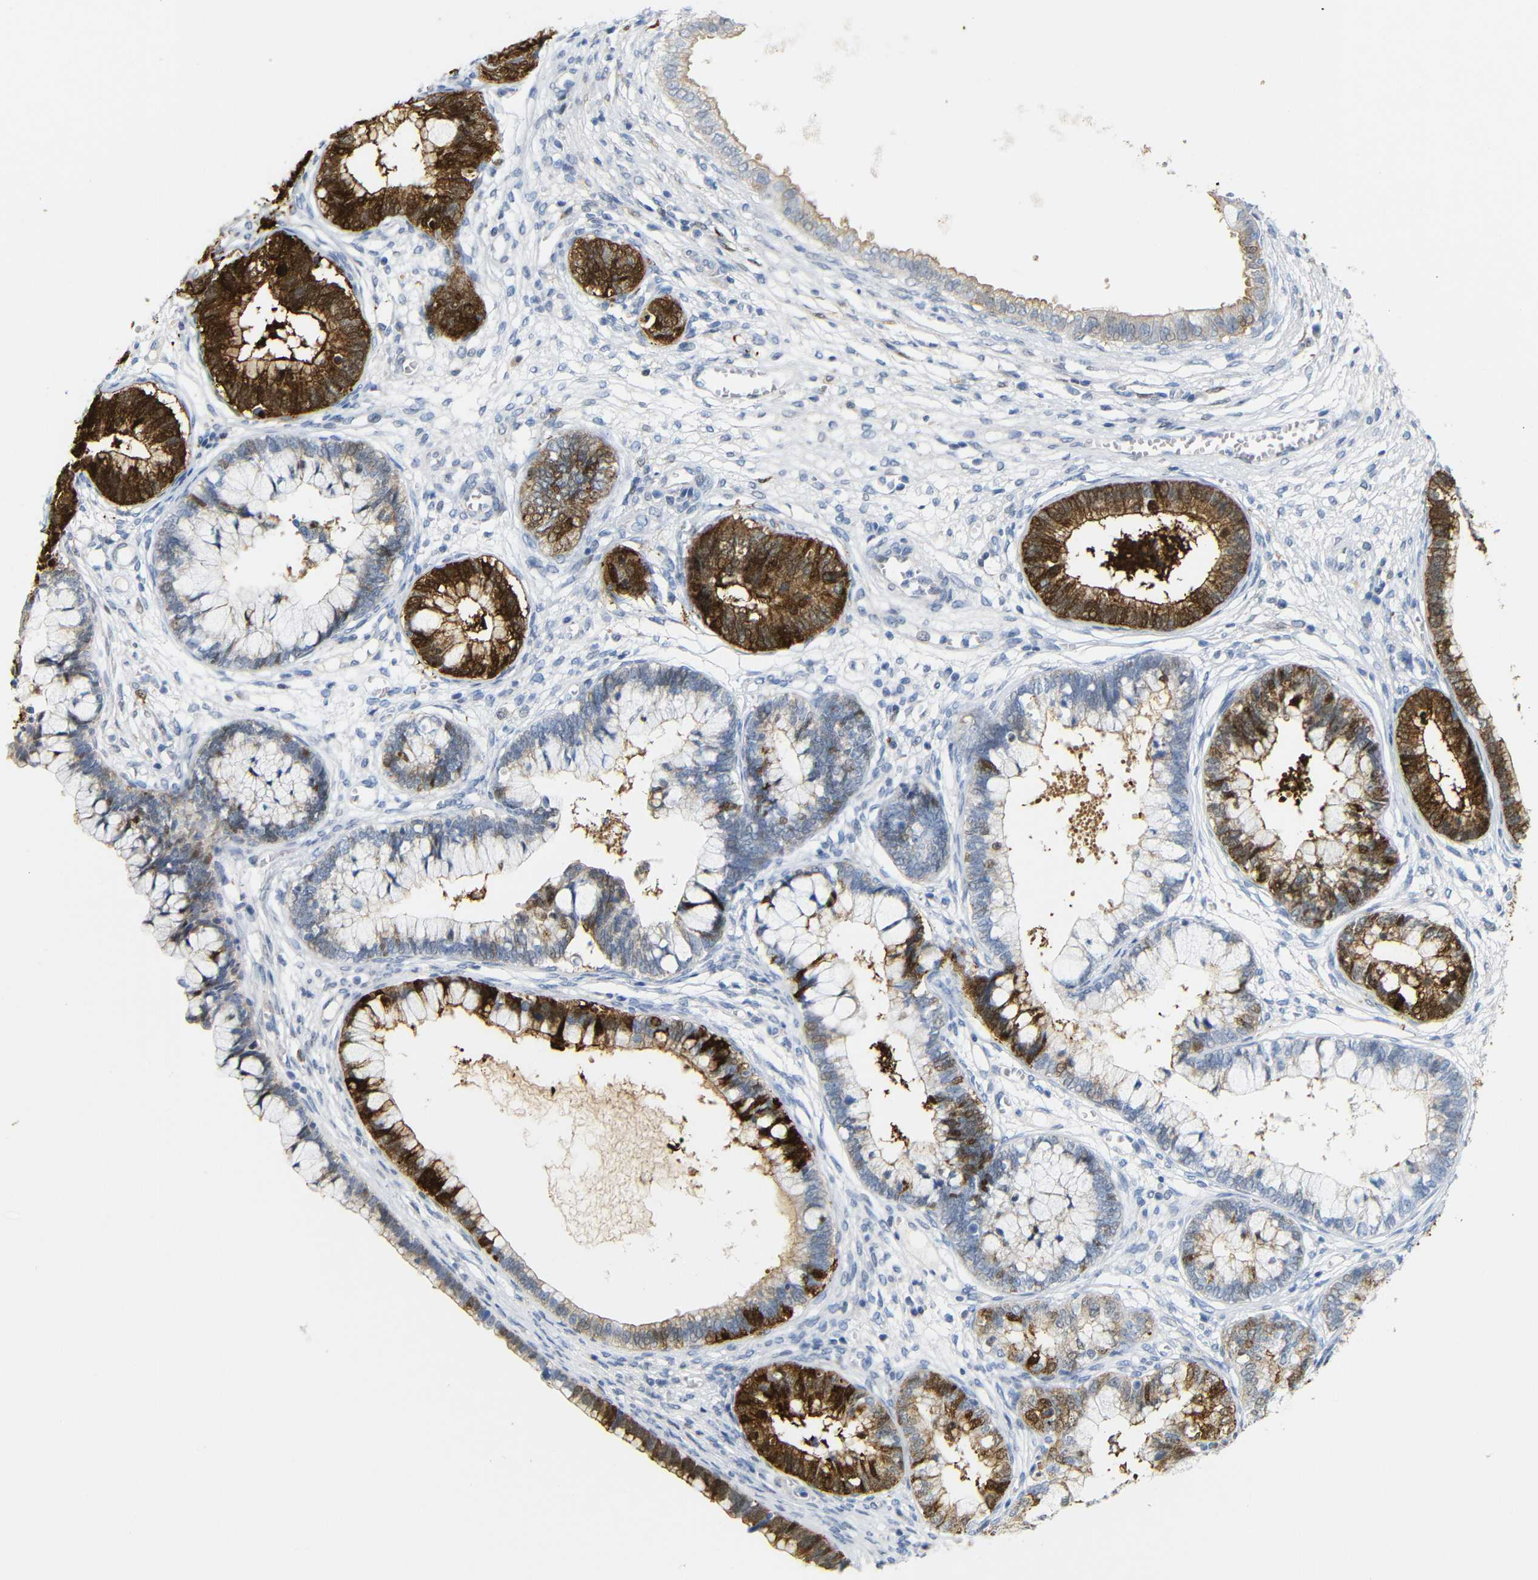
{"staining": {"intensity": "strong", "quantity": "25%-75%", "location": "cytoplasmic/membranous"}, "tissue": "cervical cancer", "cell_type": "Tumor cells", "image_type": "cancer", "snomed": [{"axis": "morphology", "description": "Adenocarcinoma, NOS"}, {"axis": "topography", "description": "Cervix"}], "caption": "The histopathology image displays staining of cervical cancer (adenocarcinoma), revealing strong cytoplasmic/membranous protein expression (brown color) within tumor cells.", "gene": "MT1A", "patient": {"sex": "female", "age": 44}}